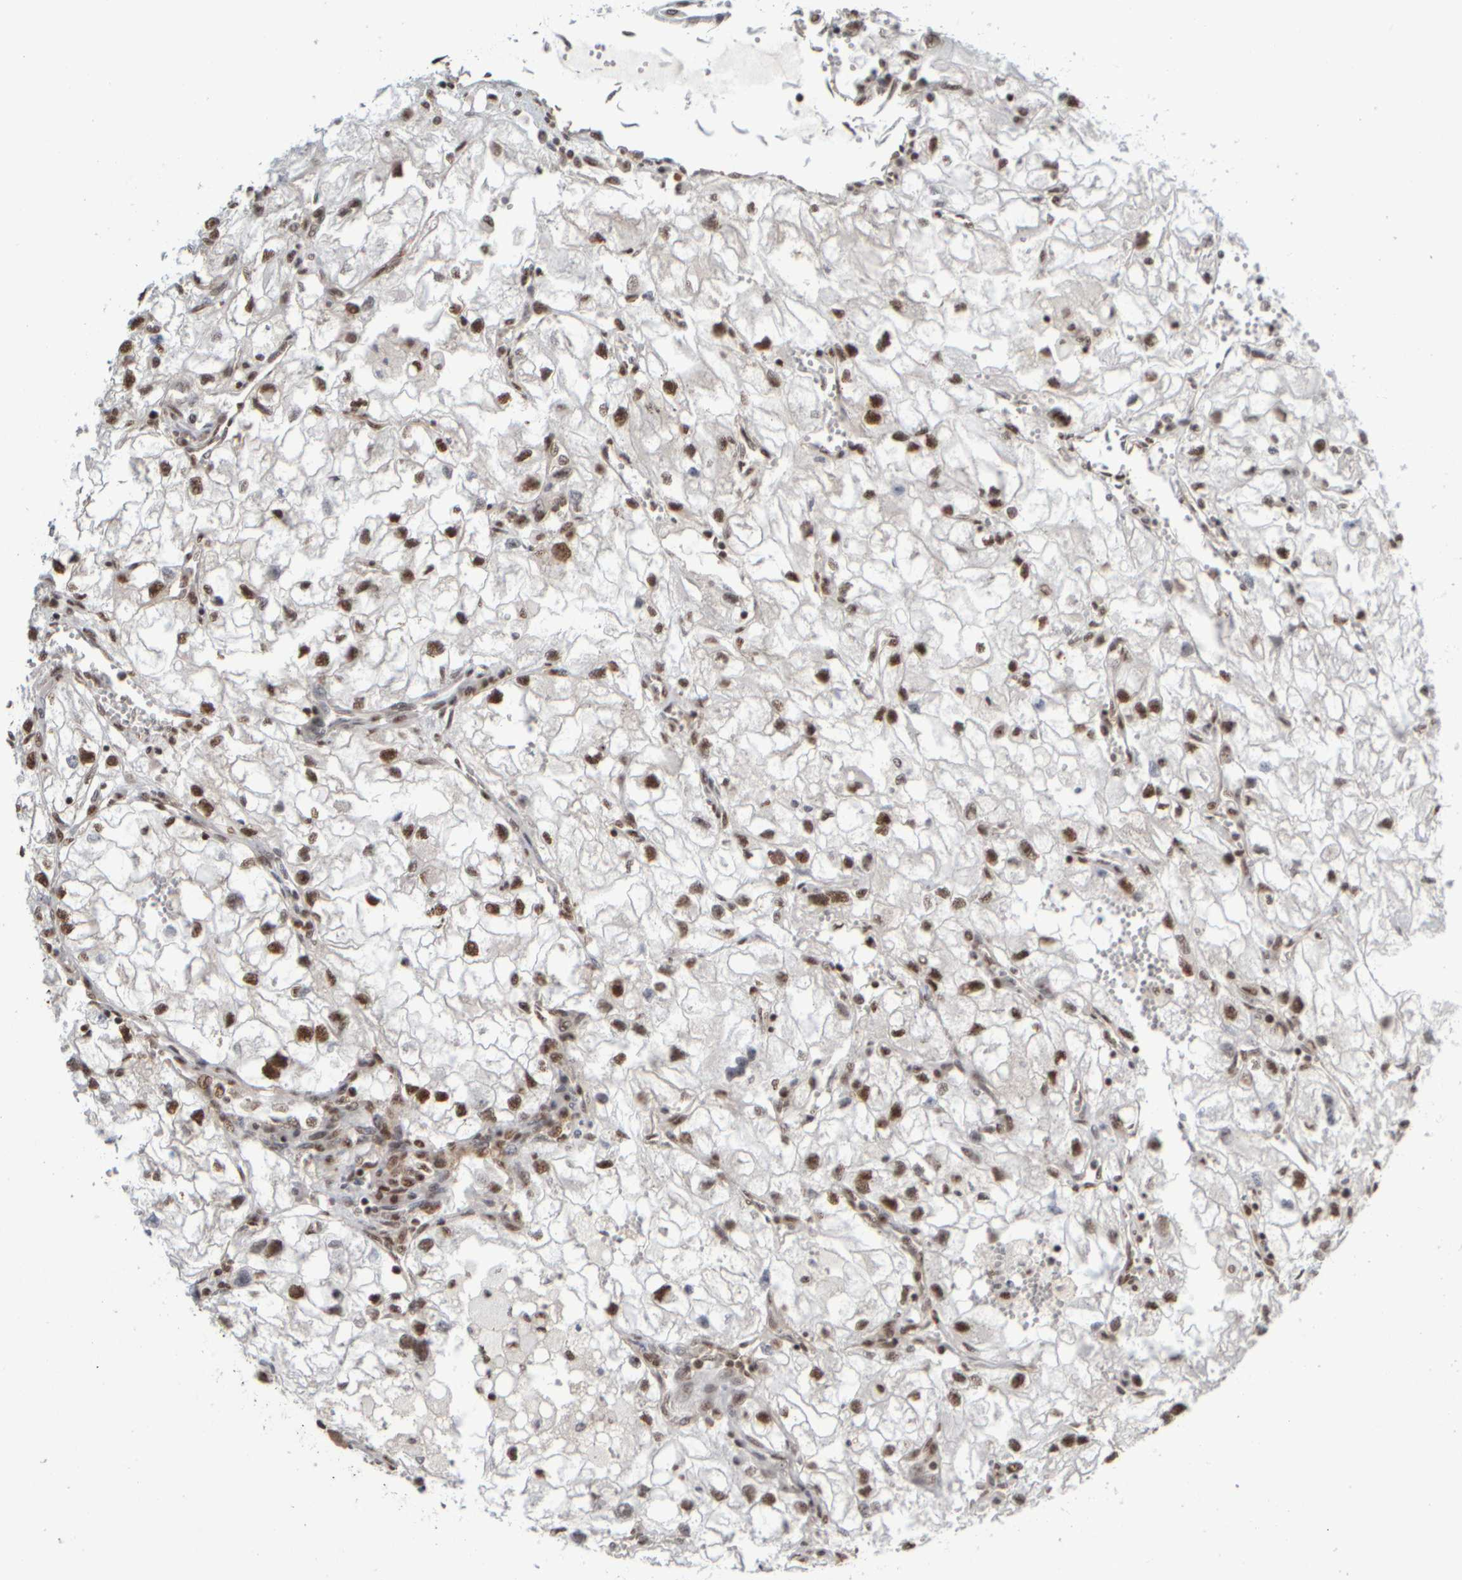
{"staining": {"intensity": "moderate", "quantity": ">75%", "location": "nuclear"}, "tissue": "renal cancer", "cell_type": "Tumor cells", "image_type": "cancer", "snomed": [{"axis": "morphology", "description": "Adenocarcinoma, NOS"}, {"axis": "topography", "description": "Kidney"}], "caption": "IHC histopathology image of adenocarcinoma (renal) stained for a protein (brown), which demonstrates medium levels of moderate nuclear positivity in about >75% of tumor cells.", "gene": "SYNRG", "patient": {"sex": "female", "age": 70}}